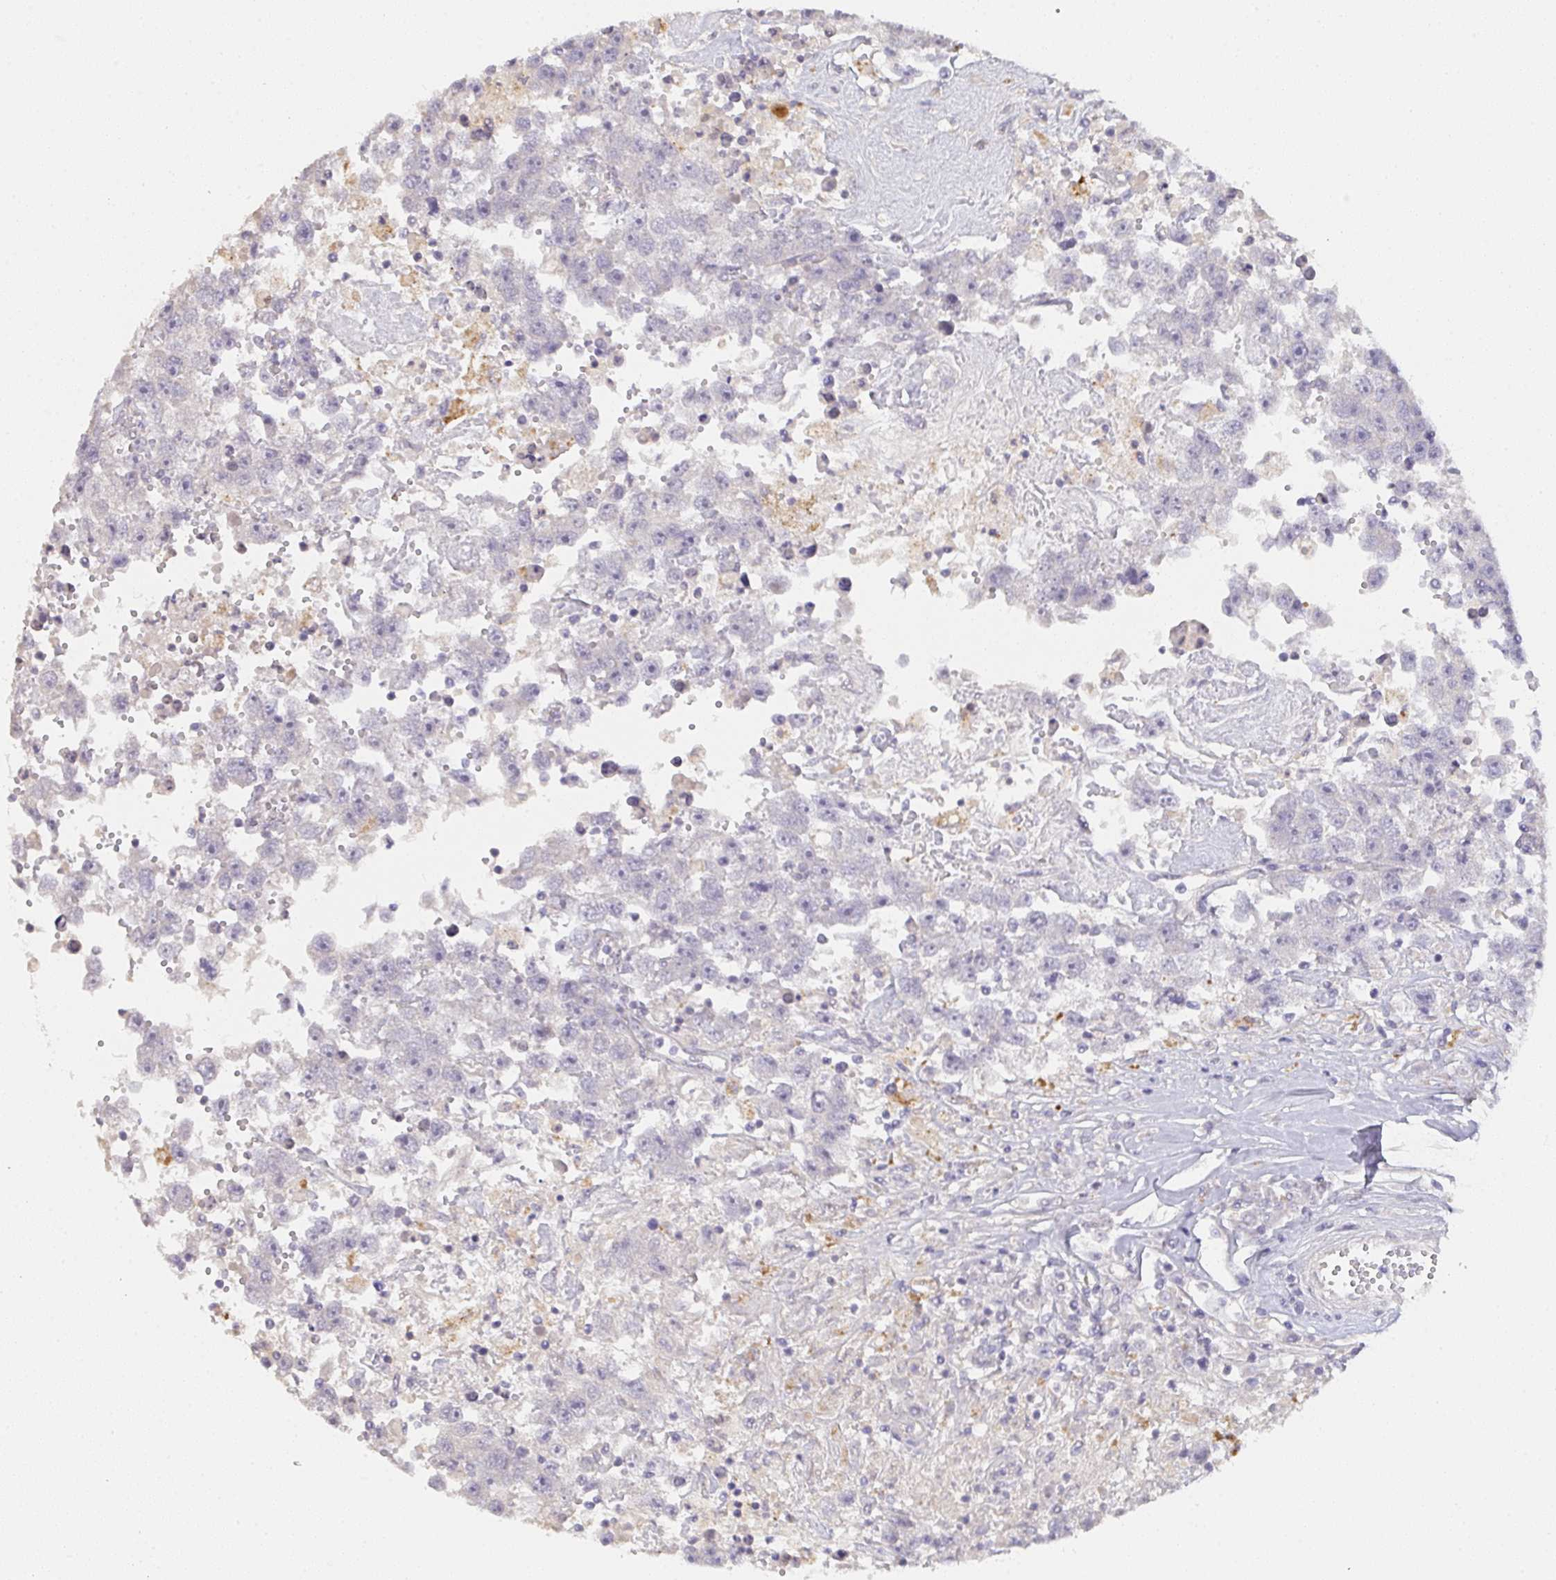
{"staining": {"intensity": "negative", "quantity": "none", "location": "none"}, "tissue": "testis cancer", "cell_type": "Tumor cells", "image_type": "cancer", "snomed": [{"axis": "morphology", "description": "Carcinoma, Embryonal, NOS"}, {"axis": "topography", "description": "Testis"}], "caption": "Tumor cells show no significant staining in testis cancer (embryonal carcinoma).", "gene": "TMEM219", "patient": {"sex": "male", "age": 83}}